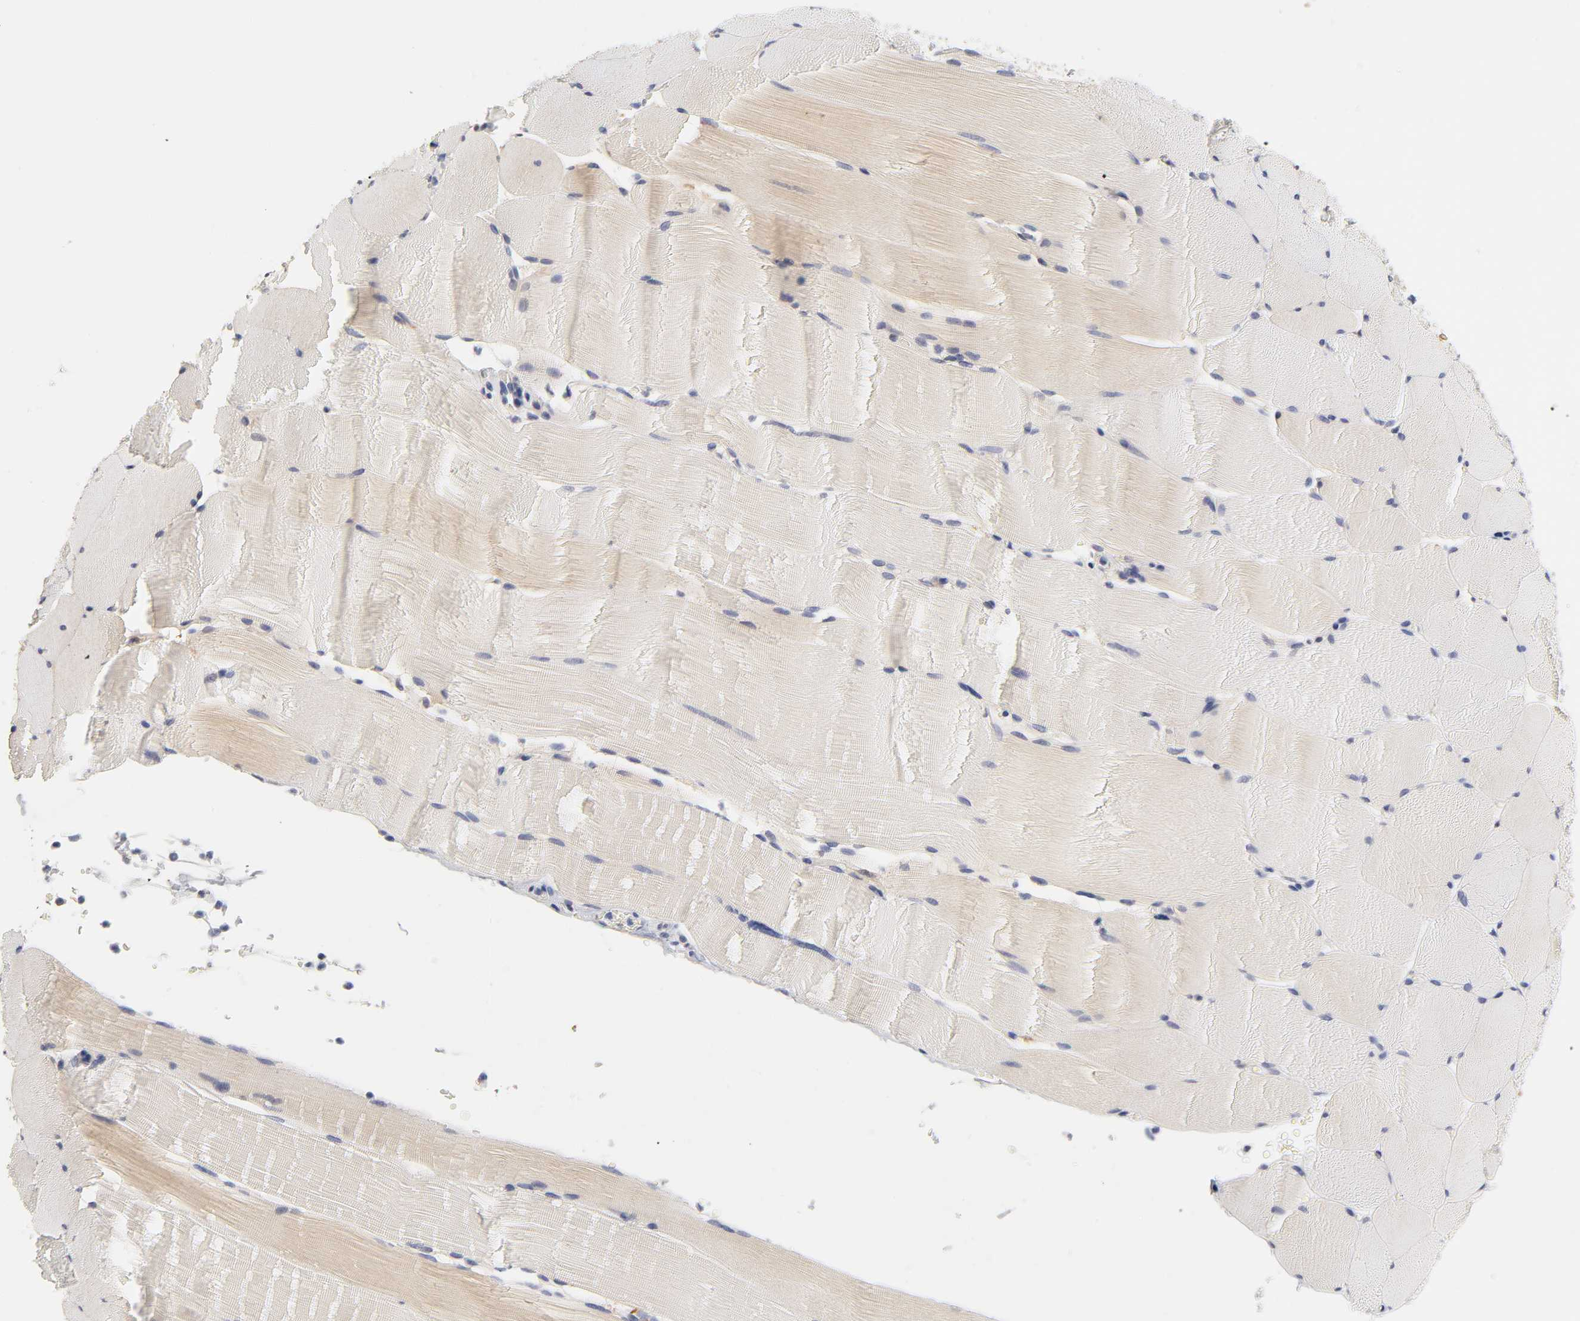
{"staining": {"intensity": "weak", "quantity": "25%-75%", "location": "cytoplasmic/membranous"}, "tissue": "skeletal muscle", "cell_type": "Myocytes", "image_type": "normal", "snomed": [{"axis": "morphology", "description": "Normal tissue, NOS"}, {"axis": "topography", "description": "Skeletal muscle"}], "caption": "Protein staining shows weak cytoplasmic/membranous positivity in approximately 25%-75% of myocytes in normal skeletal muscle.", "gene": "LAMB1", "patient": {"sex": "male", "age": 62}}